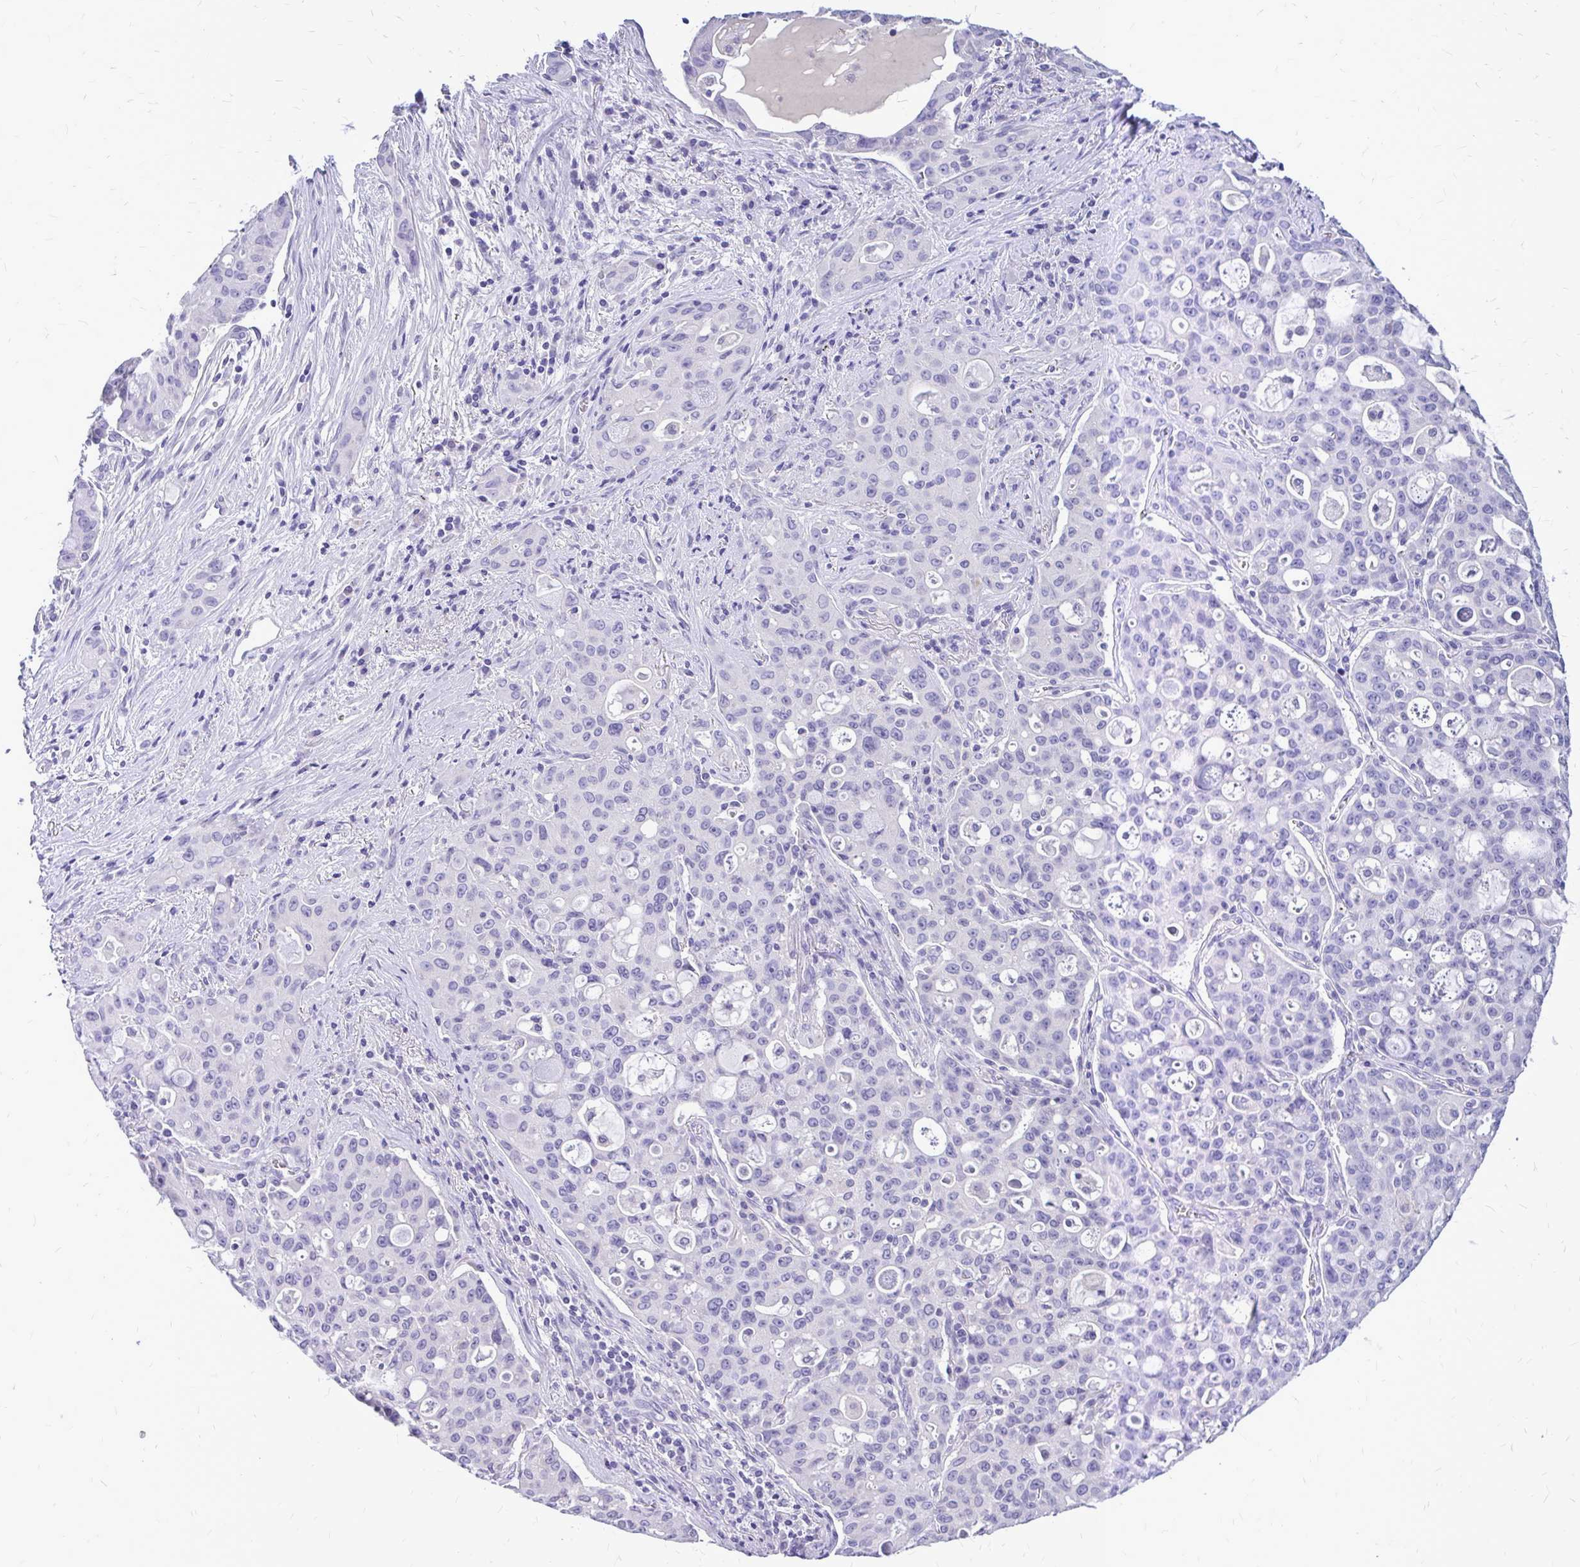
{"staining": {"intensity": "negative", "quantity": "none", "location": "none"}, "tissue": "lung cancer", "cell_type": "Tumor cells", "image_type": "cancer", "snomed": [{"axis": "morphology", "description": "Adenocarcinoma, NOS"}, {"axis": "topography", "description": "Lung"}], "caption": "IHC of lung cancer (adenocarcinoma) reveals no staining in tumor cells.", "gene": "MAP1LC3A", "patient": {"sex": "female", "age": 44}}